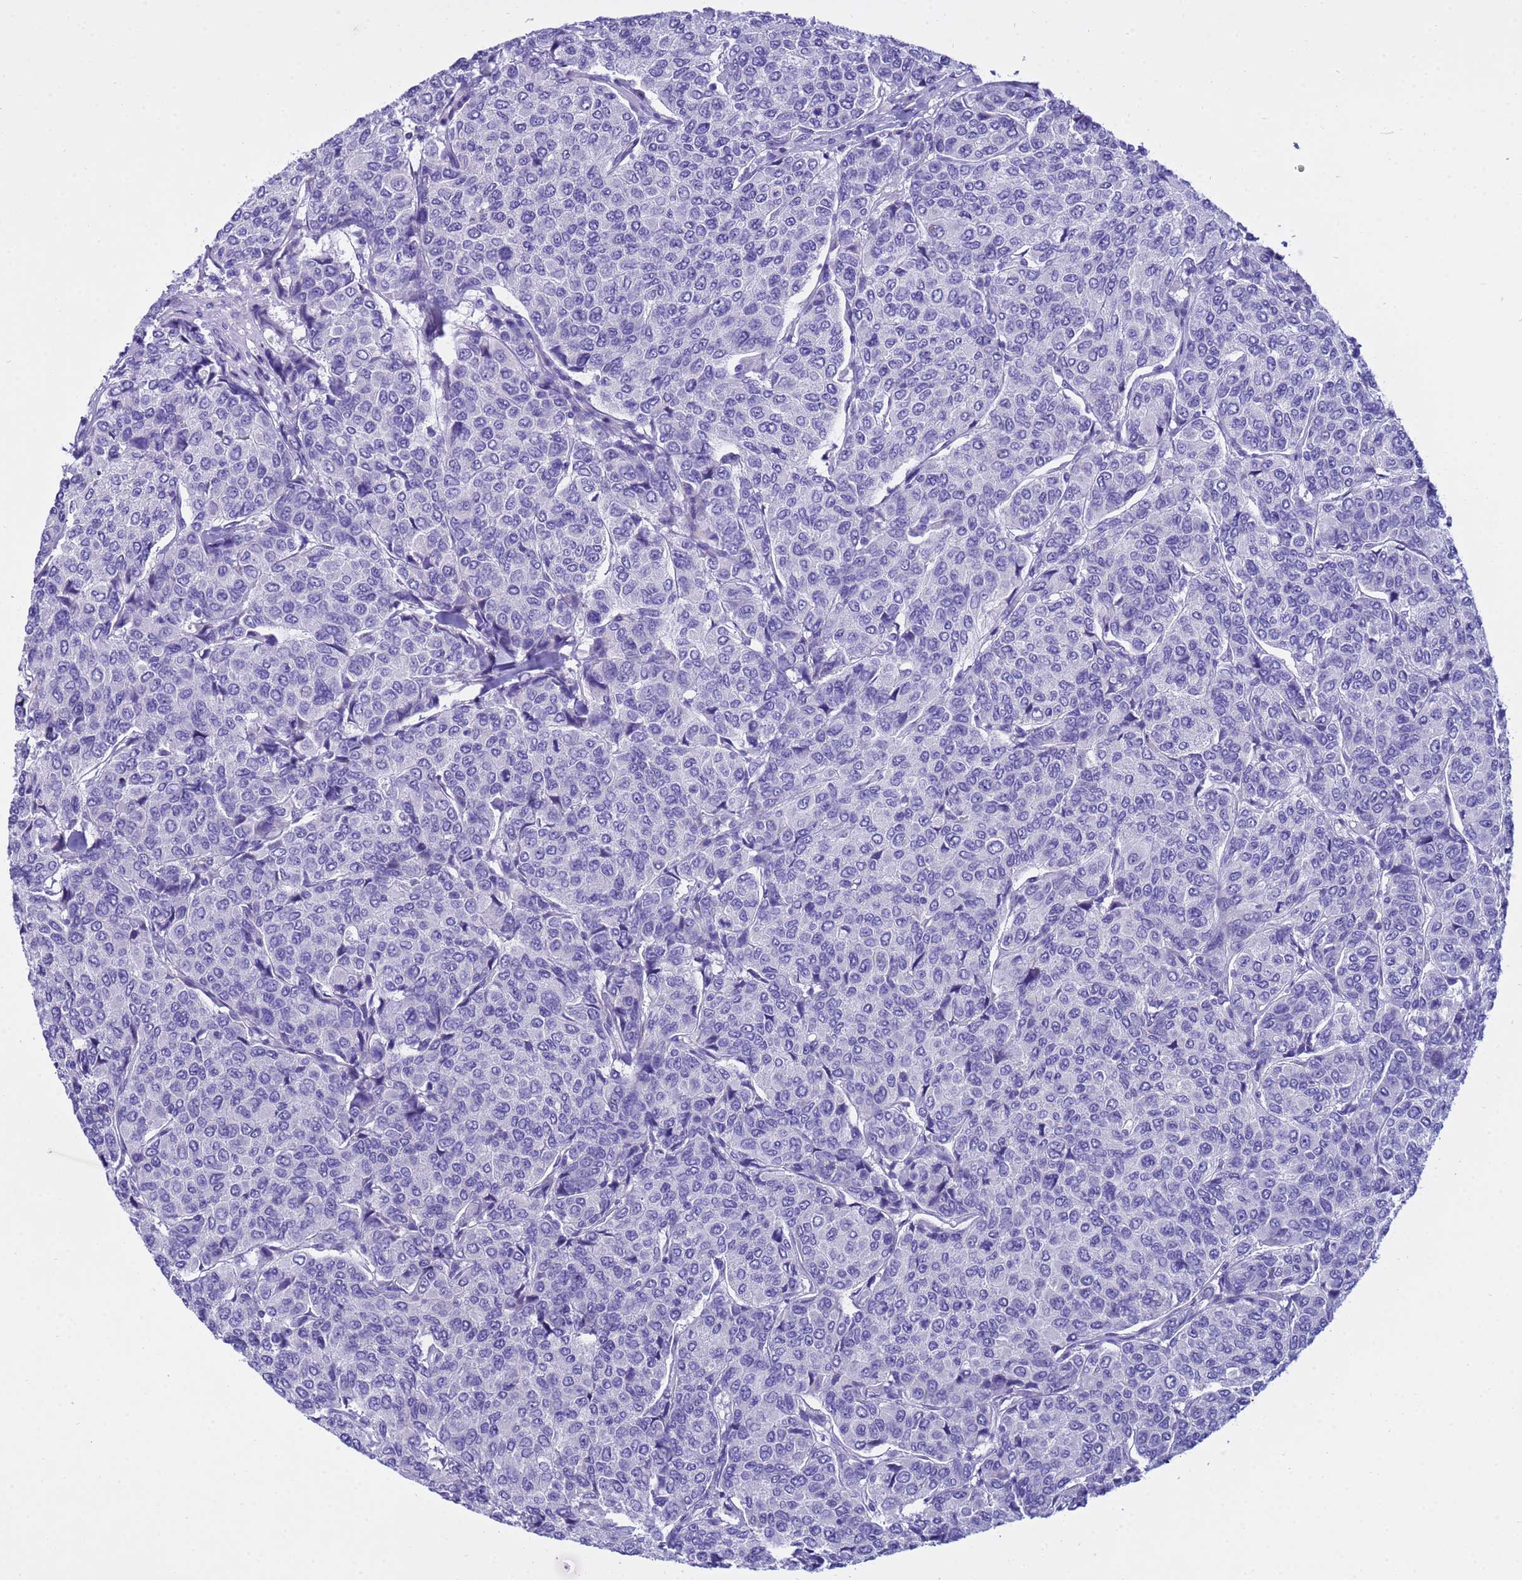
{"staining": {"intensity": "negative", "quantity": "none", "location": "none"}, "tissue": "breast cancer", "cell_type": "Tumor cells", "image_type": "cancer", "snomed": [{"axis": "morphology", "description": "Duct carcinoma"}, {"axis": "topography", "description": "Breast"}], "caption": "A micrograph of human breast cancer (intraductal carcinoma) is negative for staining in tumor cells. (DAB IHC visualized using brightfield microscopy, high magnification).", "gene": "IGSF11", "patient": {"sex": "female", "age": 55}}